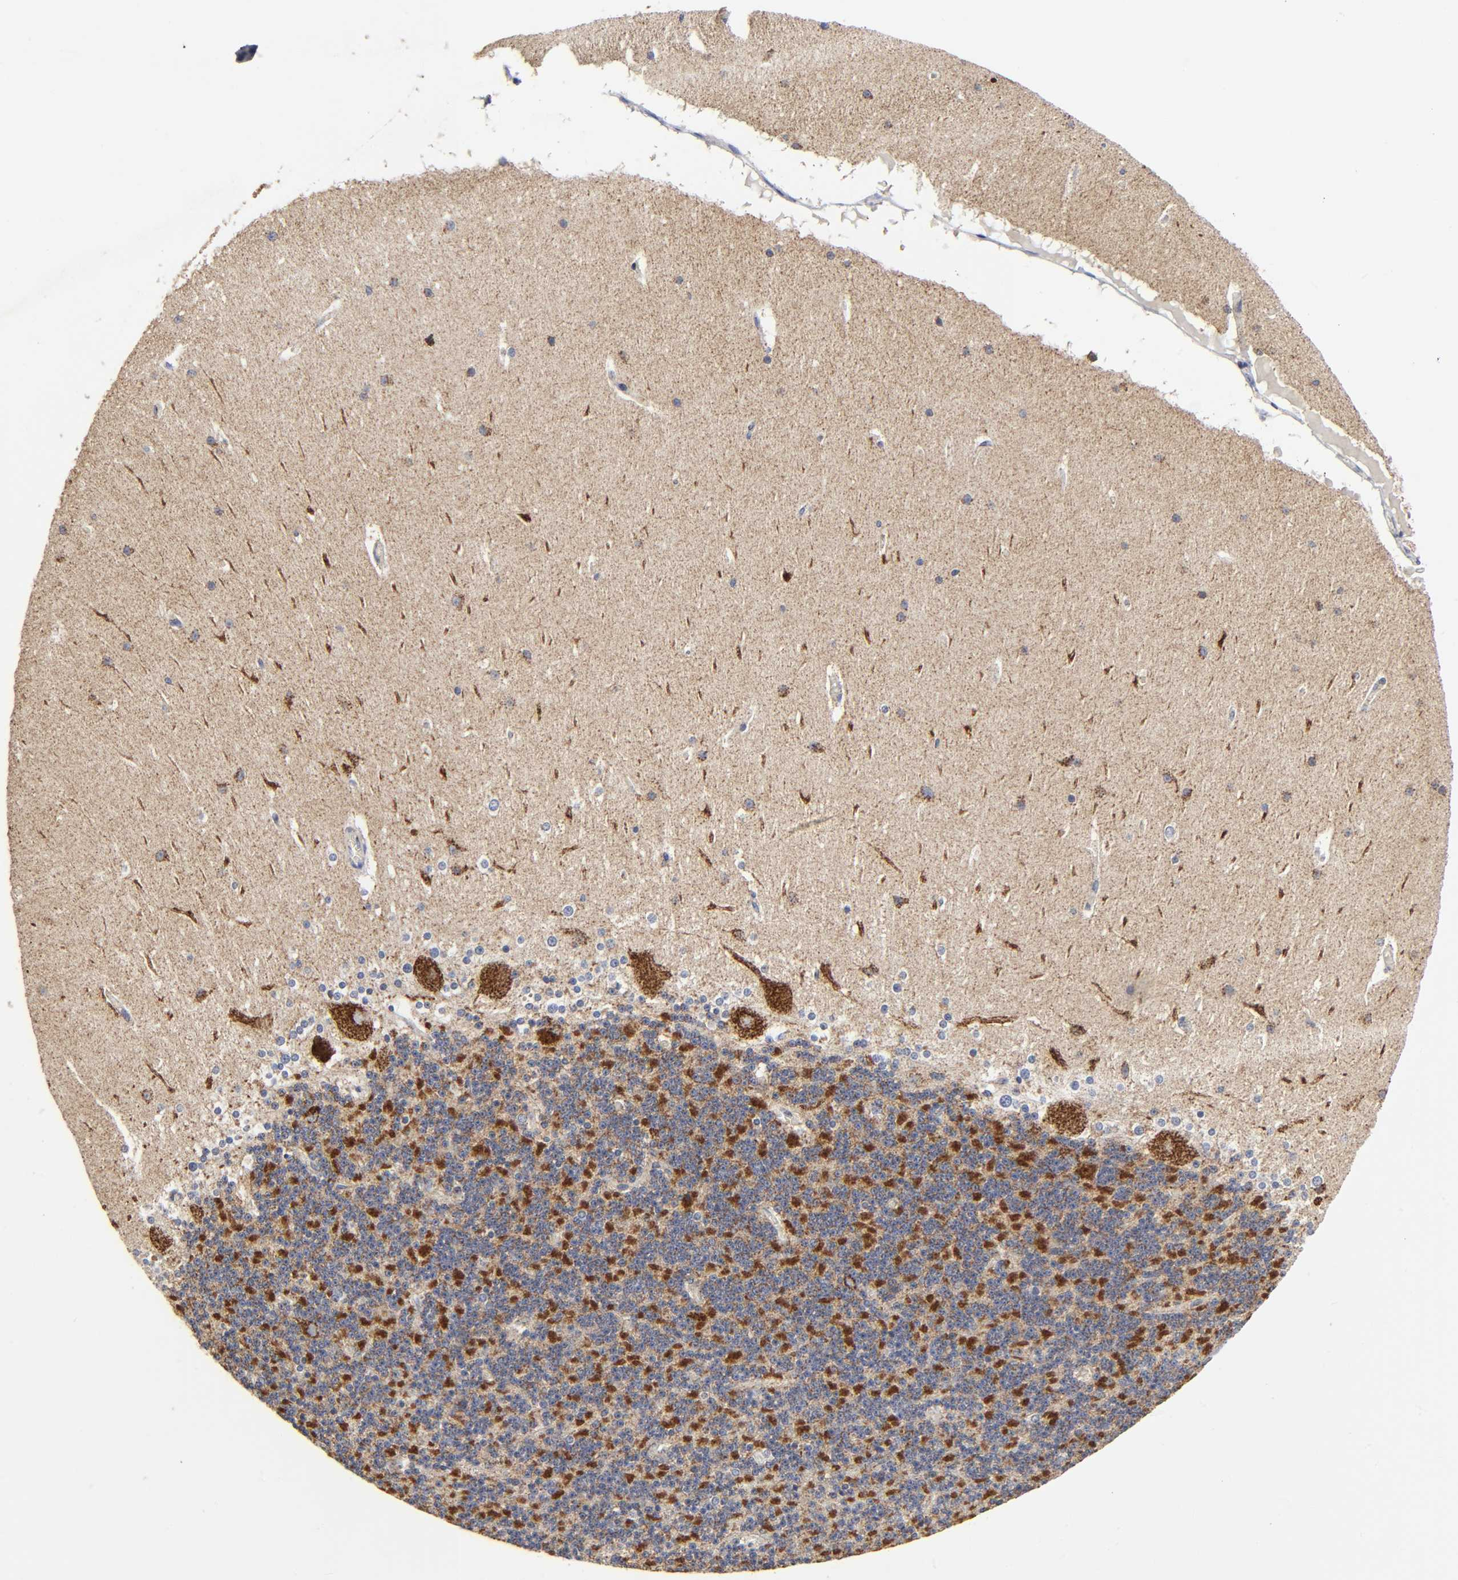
{"staining": {"intensity": "moderate", "quantity": ">75%", "location": "cytoplasmic/membranous"}, "tissue": "cerebellum", "cell_type": "Cells in granular layer", "image_type": "normal", "snomed": [{"axis": "morphology", "description": "Normal tissue, NOS"}, {"axis": "topography", "description": "Cerebellum"}], "caption": "Protein expression by immunohistochemistry (IHC) displays moderate cytoplasmic/membranous staining in approximately >75% of cells in granular layer in normal cerebellum. (DAB (3,3'-diaminobenzidine) IHC, brown staining for protein, blue staining for nuclei).", "gene": "COX6B1", "patient": {"sex": "female", "age": 19}}